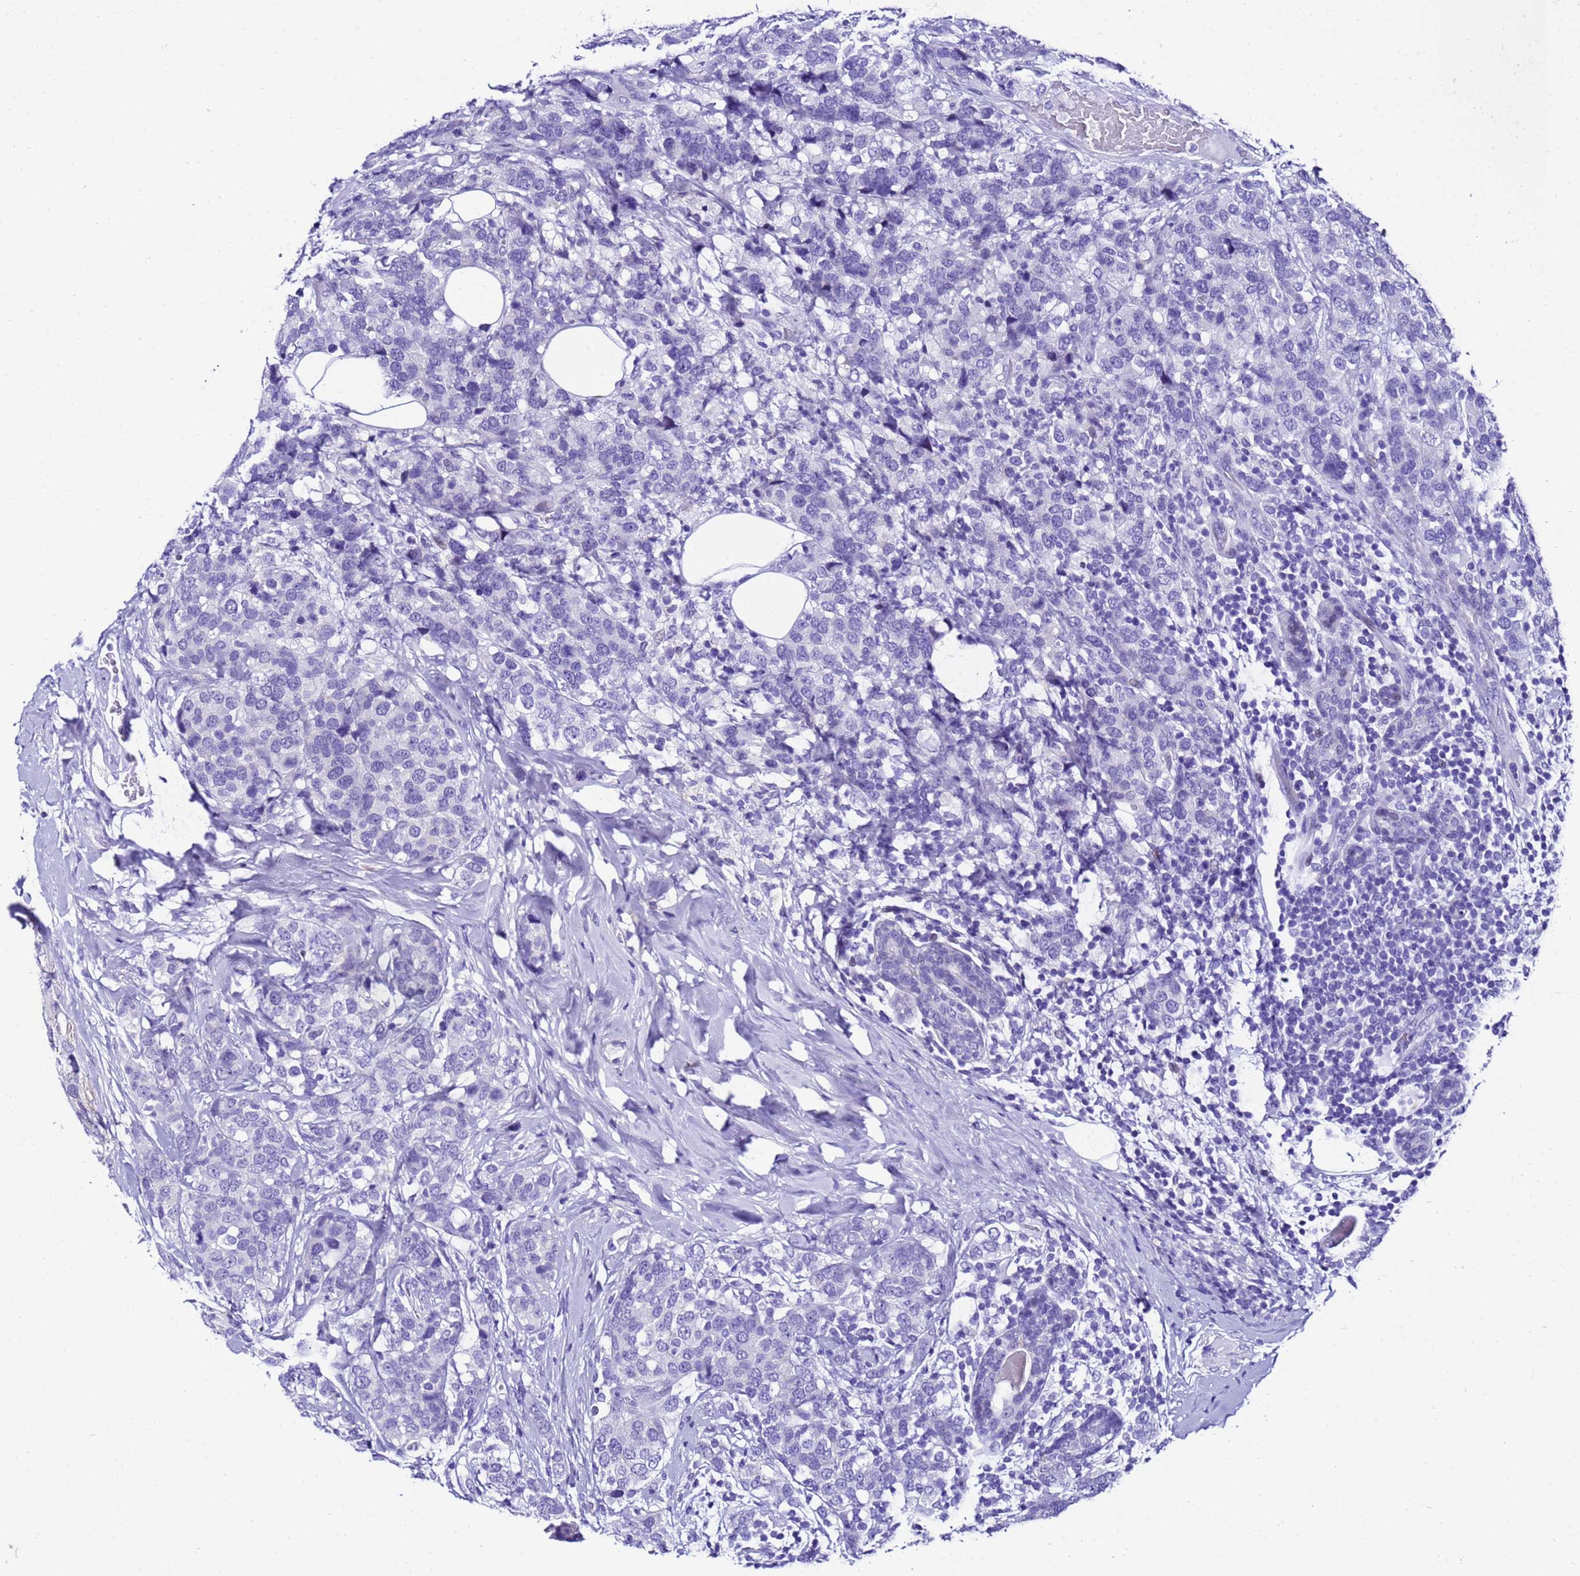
{"staining": {"intensity": "negative", "quantity": "none", "location": "none"}, "tissue": "breast cancer", "cell_type": "Tumor cells", "image_type": "cancer", "snomed": [{"axis": "morphology", "description": "Lobular carcinoma"}, {"axis": "topography", "description": "Breast"}], "caption": "There is no significant expression in tumor cells of breast lobular carcinoma.", "gene": "ZNF417", "patient": {"sex": "female", "age": 59}}